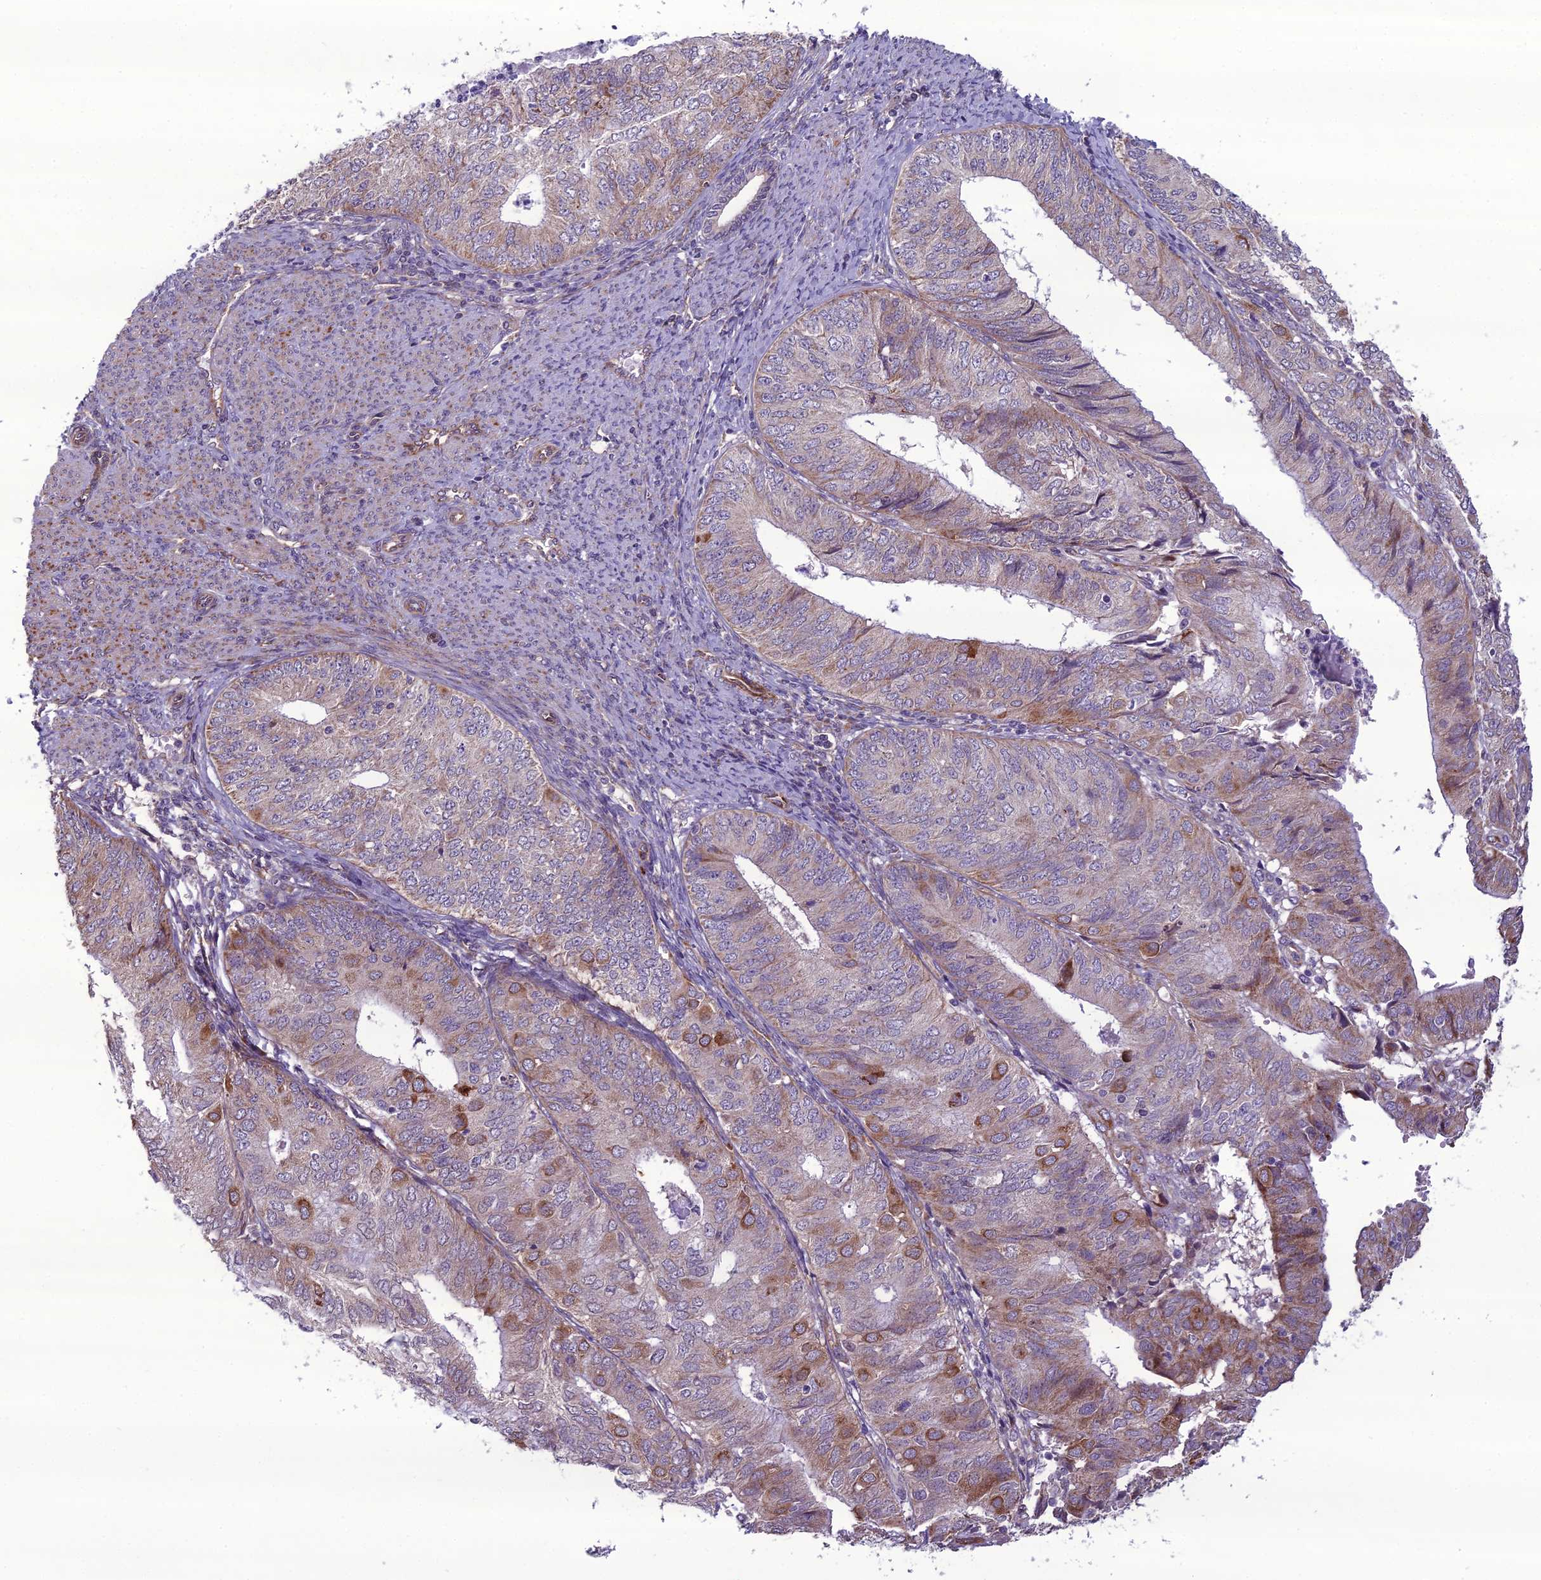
{"staining": {"intensity": "moderate", "quantity": "<25%", "location": "cytoplasmic/membranous"}, "tissue": "endometrial cancer", "cell_type": "Tumor cells", "image_type": "cancer", "snomed": [{"axis": "morphology", "description": "Adenocarcinoma, NOS"}, {"axis": "topography", "description": "Endometrium"}], "caption": "Endometrial cancer (adenocarcinoma) stained with DAB (3,3'-diaminobenzidine) IHC reveals low levels of moderate cytoplasmic/membranous staining in about <25% of tumor cells.", "gene": "NODAL", "patient": {"sex": "female", "age": 68}}